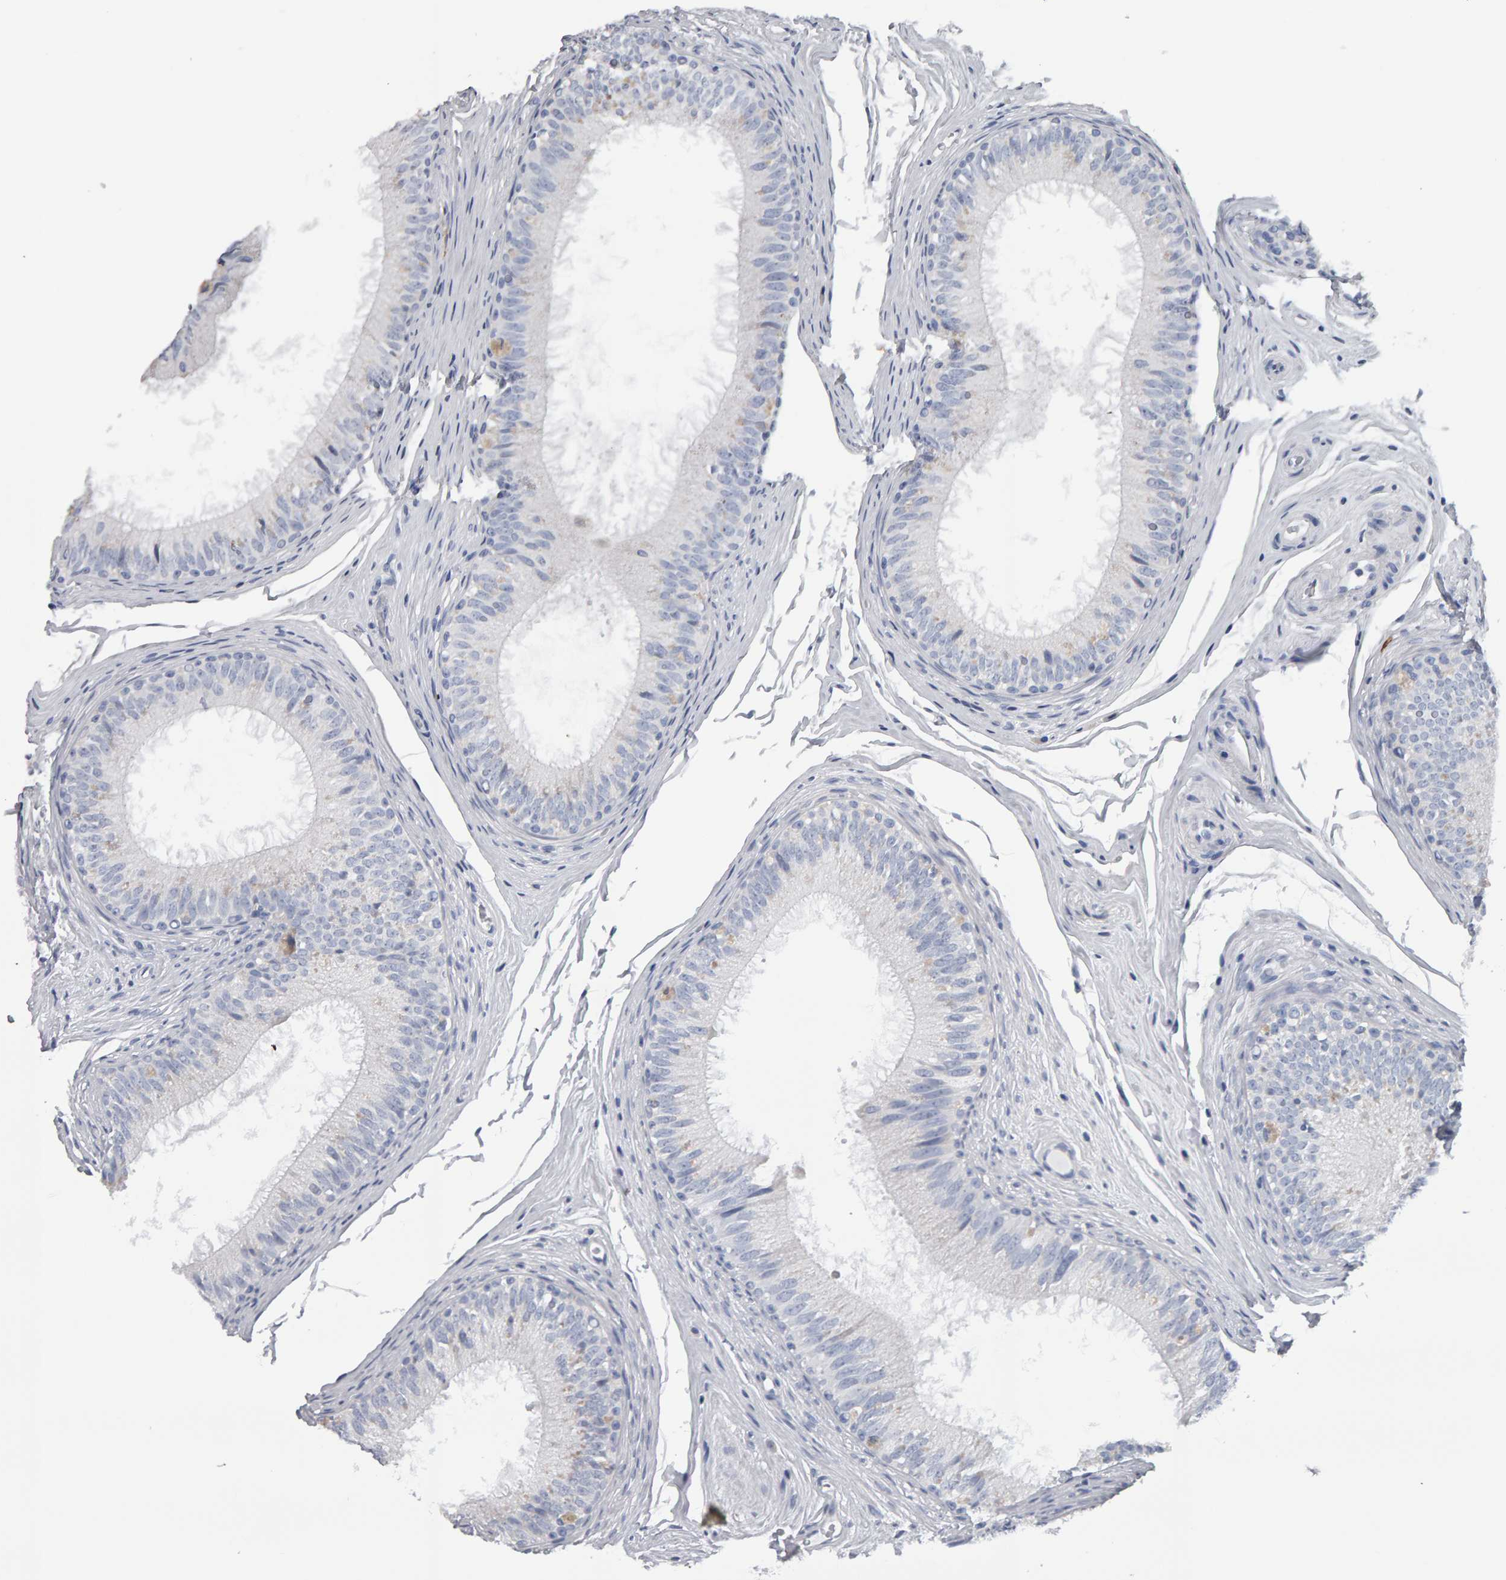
{"staining": {"intensity": "negative", "quantity": "none", "location": "none"}, "tissue": "epididymis", "cell_type": "Glandular cells", "image_type": "normal", "snomed": [{"axis": "morphology", "description": "Normal tissue, NOS"}, {"axis": "topography", "description": "Epididymis"}], "caption": "This is an immunohistochemistry histopathology image of normal human epididymis. There is no expression in glandular cells.", "gene": "CD38", "patient": {"sex": "male", "age": 32}}